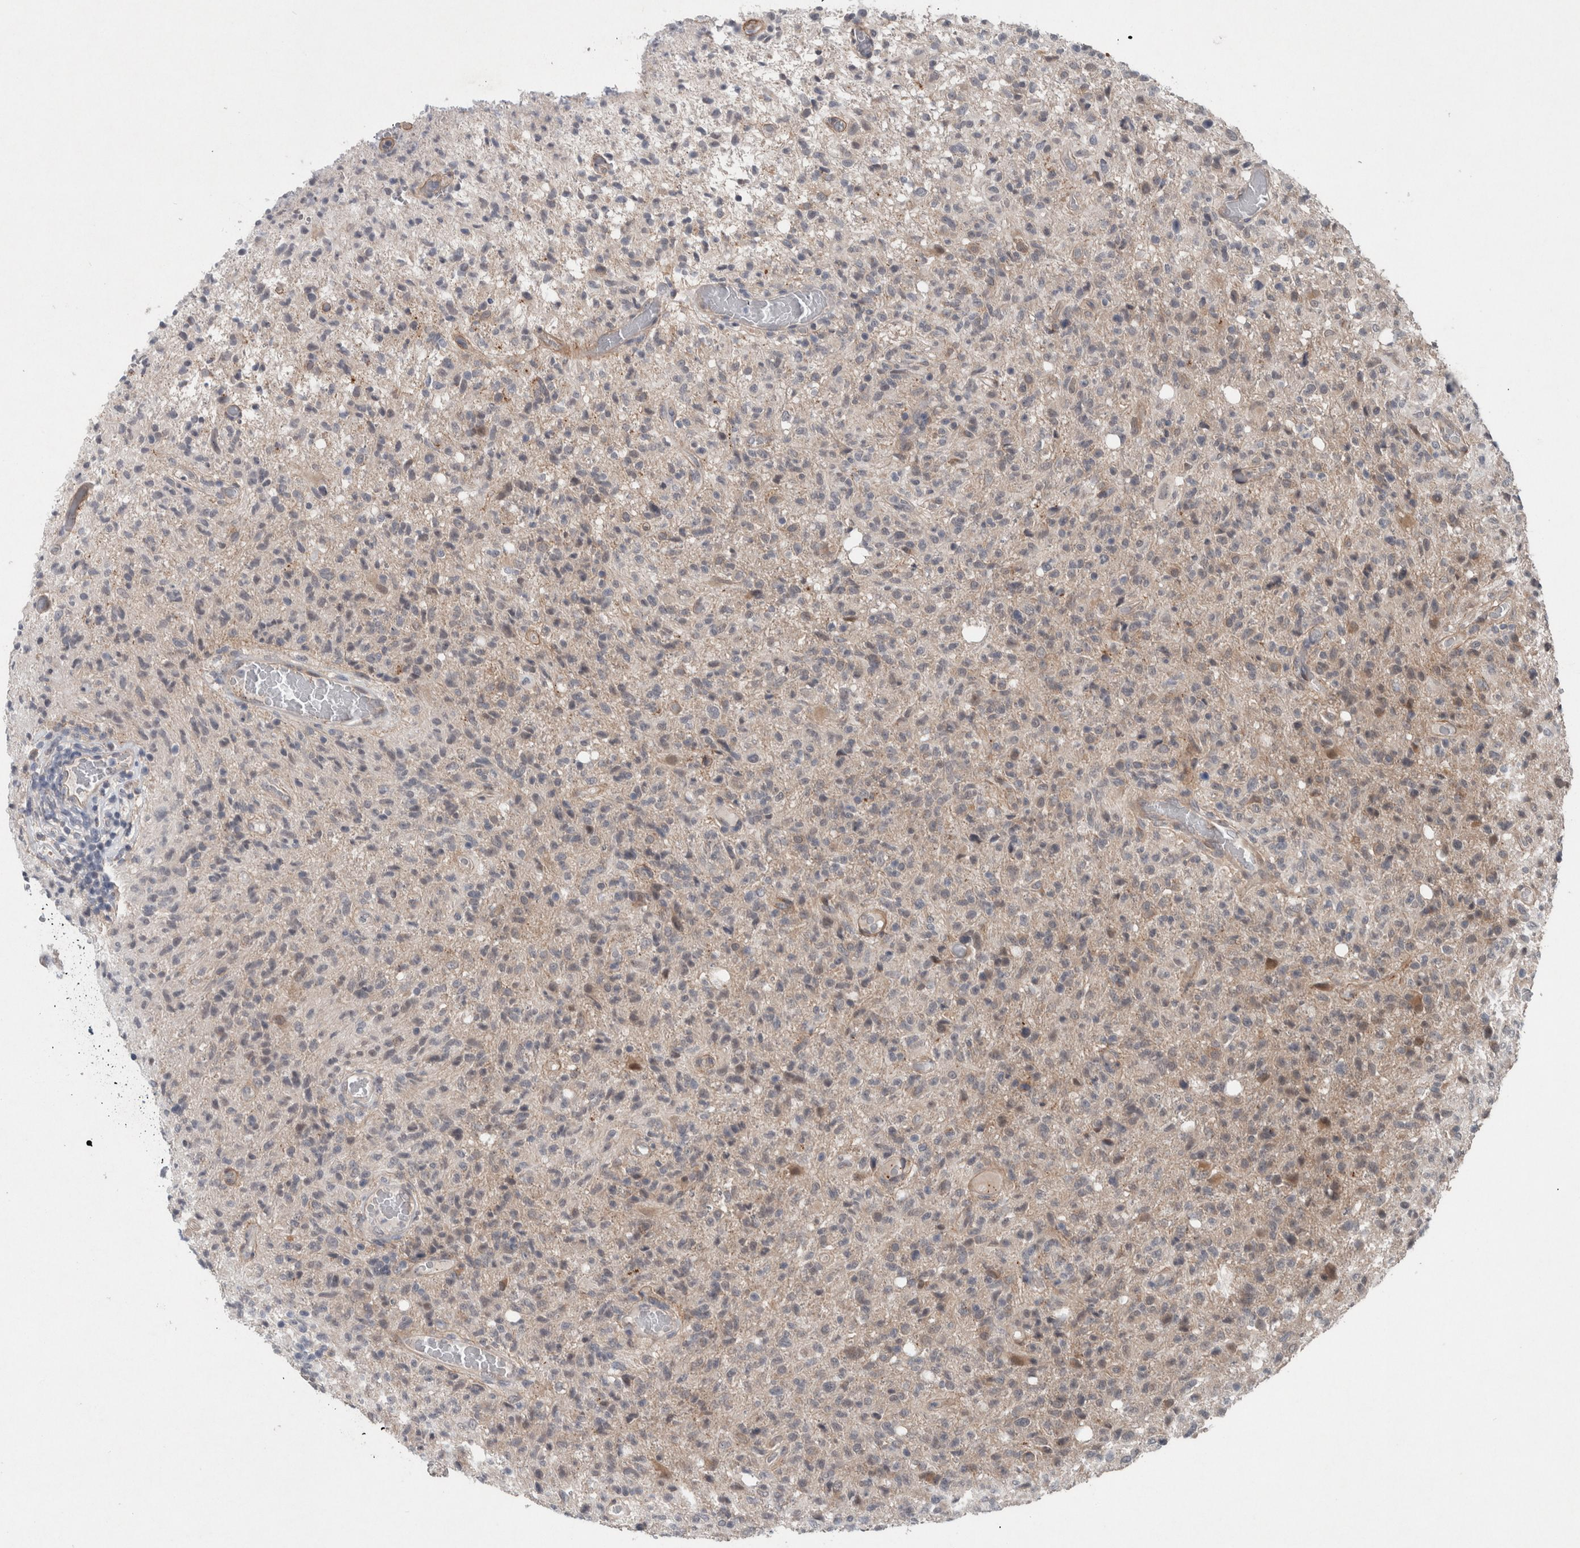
{"staining": {"intensity": "negative", "quantity": "none", "location": "none"}, "tissue": "glioma", "cell_type": "Tumor cells", "image_type": "cancer", "snomed": [{"axis": "morphology", "description": "Glioma, malignant, High grade"}, {"axis": "topography", "description": "Brain"}], "caption": "This is an immunohistochemistry (IHC) image of glioma. There is no positivity in tumor cells.", "gene": "GIMAP6", "patient": {"sex": "female", "age": 57}}